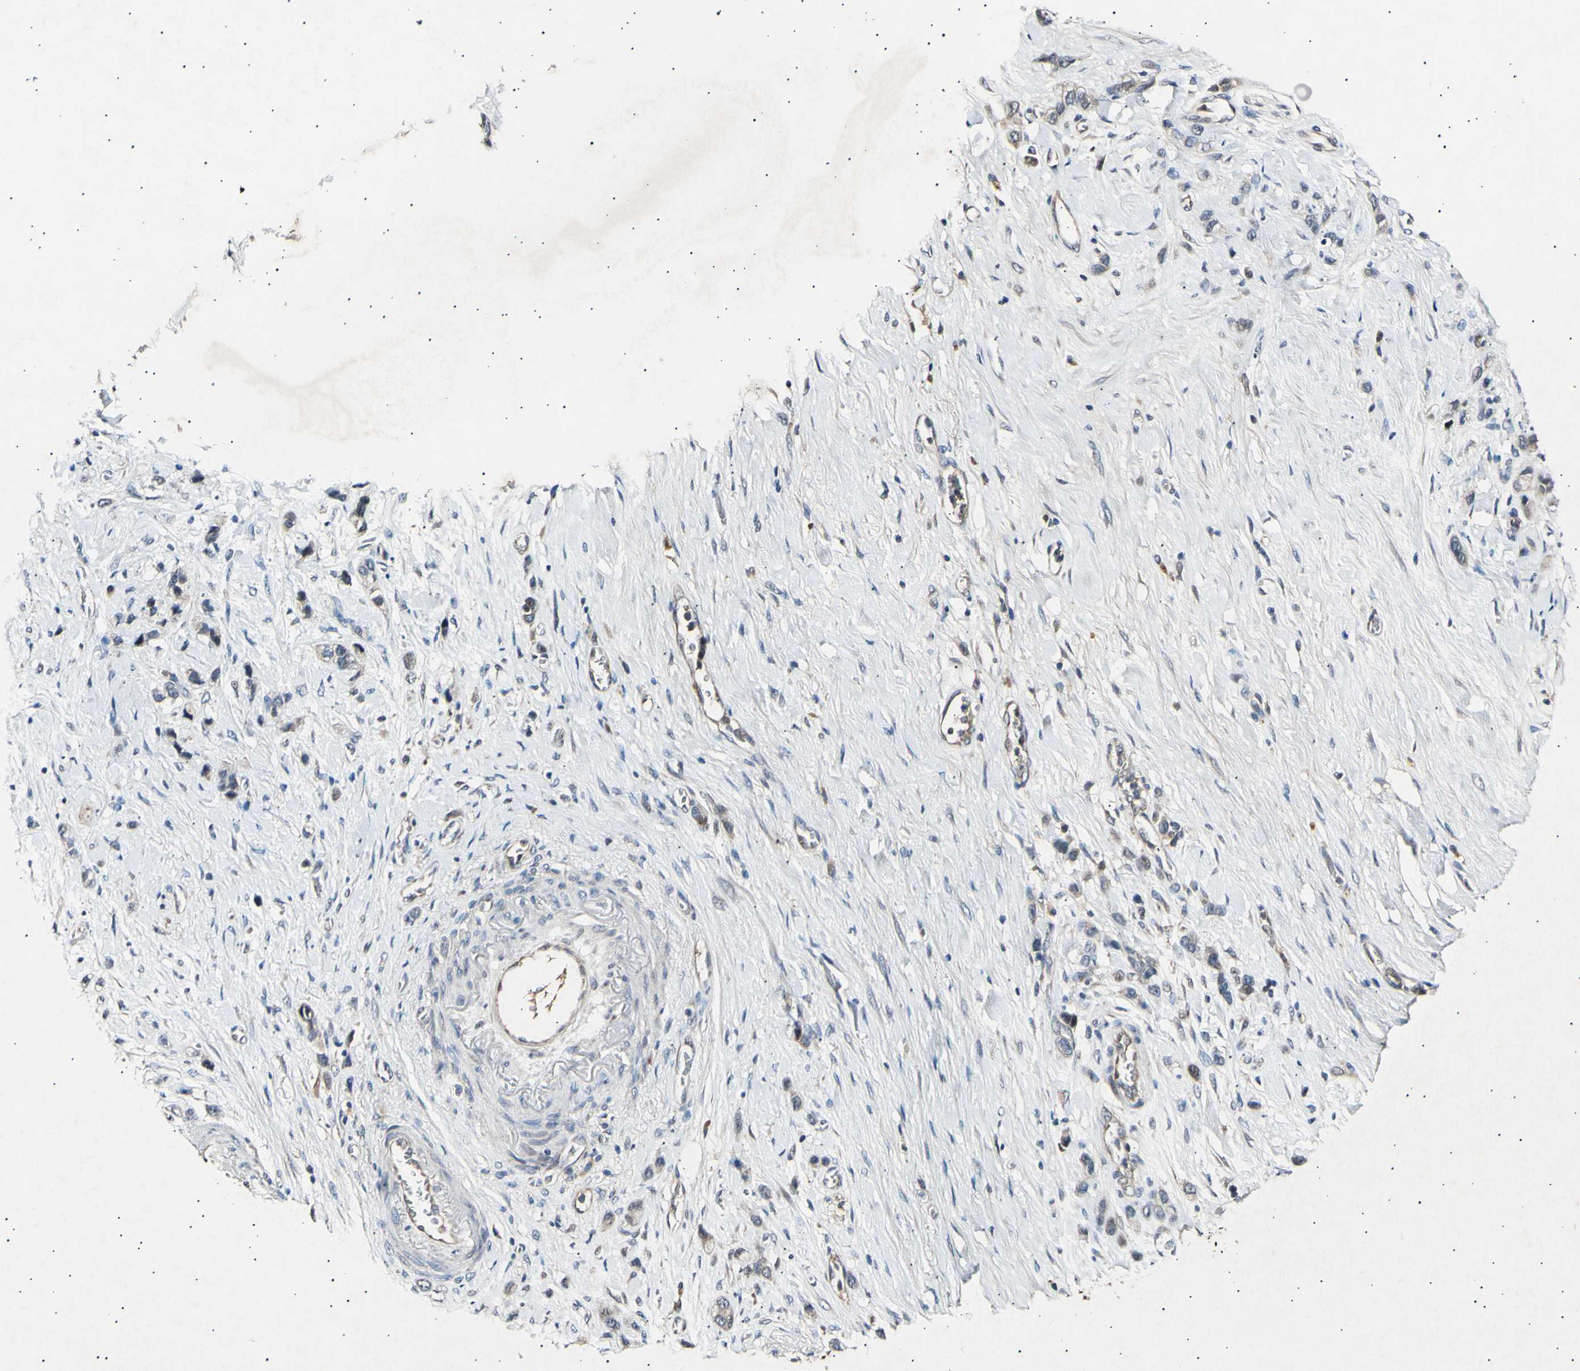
{"staining": {"intensity": "weak", "quantity": ">75%", "location": "cytoplasmic/membranous"}, "tissue": "stomach cancer", "cell_type": "Tumor cells", "image_type": "cancer", "snomed": [{"axis": "morphology", "description": "Normal tissue, NOS"}, {"axis": "morphology", "description": "Adenocarcinoma, NOS"}, {"axis": "morphology", "description": "Adenocarcinoma, High grade"}, {"axis": "topography", "description": "Stomach, upper"}, {"axis": "topography", "description": "Stomach"}], "caption": "A histopathology image of human stomach cancer (adenocarcinoma) stained for a protein exhibits weak cytoplasmic/membranous brown staining in tumor cells.", "gene": "ADCY3", "patient": {"sex": "female", "age": 65}}